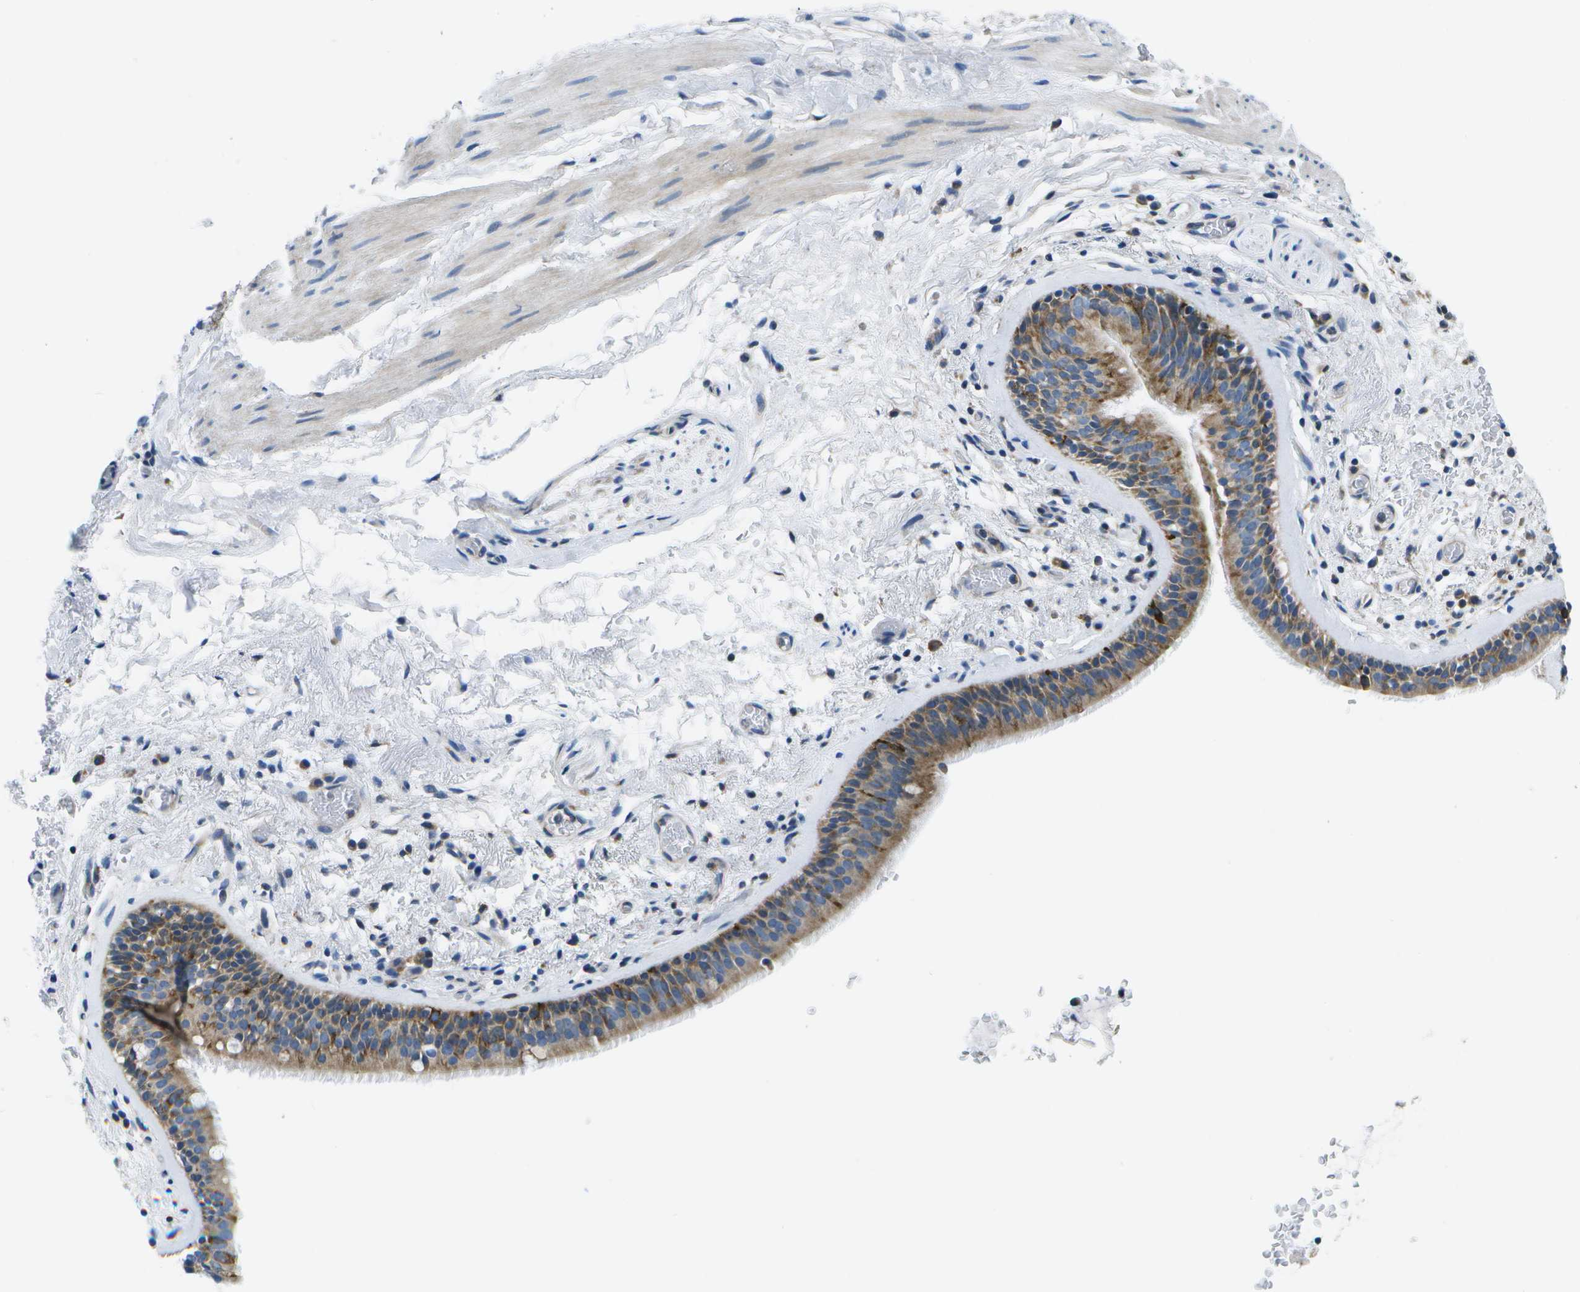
{"staining": {"intensity": "moderate", "quantity": ">75%", "location": "cytoplasmic/membranous"}, "tissue": "bronchus", "cell_type": "Respiratory epithelial cells", "image_type": "normal", "snomed": [{"axis": "morphology", "description": "Normal tissue, NOS"}, {"axis": "topography", "description": "Cartilage tissue"}], "caption": "This photomicrograph displays IHC staining of benign bronchus, with medium moderate cytoplasmic/membranous expression in approximately >75% of respiratory epithelial cells.", "gene": "GDF5", "patient": {"sex": "female", "age": 63}}